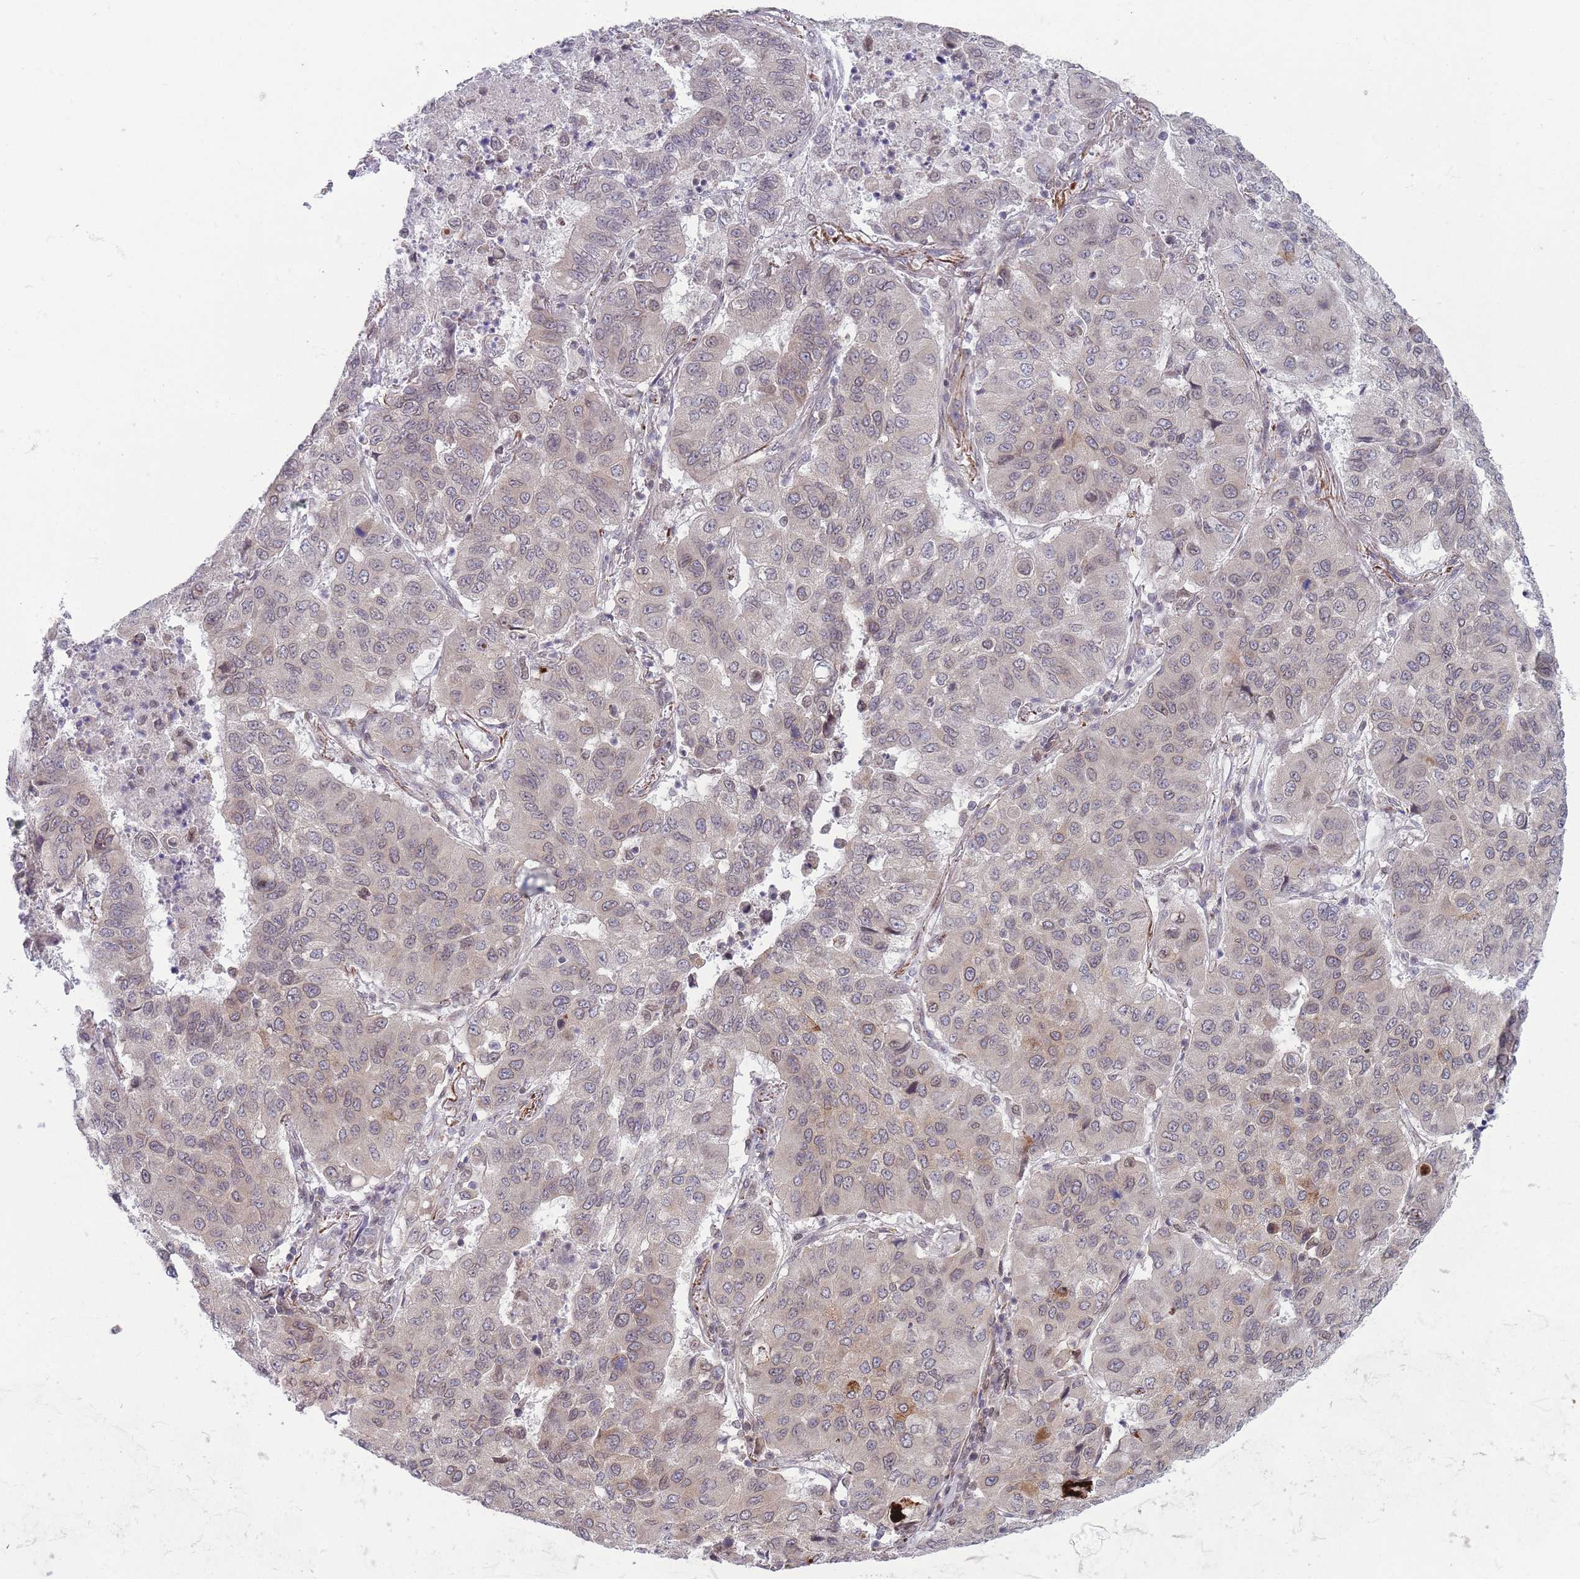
{"staining": {"intensity": "weak", "quantity": "<25%", "location": "nuclear"}, "tissue": "lung cancer", "cell_type": "Tumor cells", "image_type": "cancer", "snomed": [{"axis": "morphology", "description": "Squamous cell carcinoma, NOS"}, {"axis": "topography", "description": "Lung"}], "caption": "Immunohistochemistry (IHC) histopathology image of neoplastic tissue: lung cancer stained with DAB (3,3'-diaminobenzidine) demonstrates no significant protein positivity in tumor cells.", "gene": "VRK2", "patient": {"sex": "male", "age": 74}}